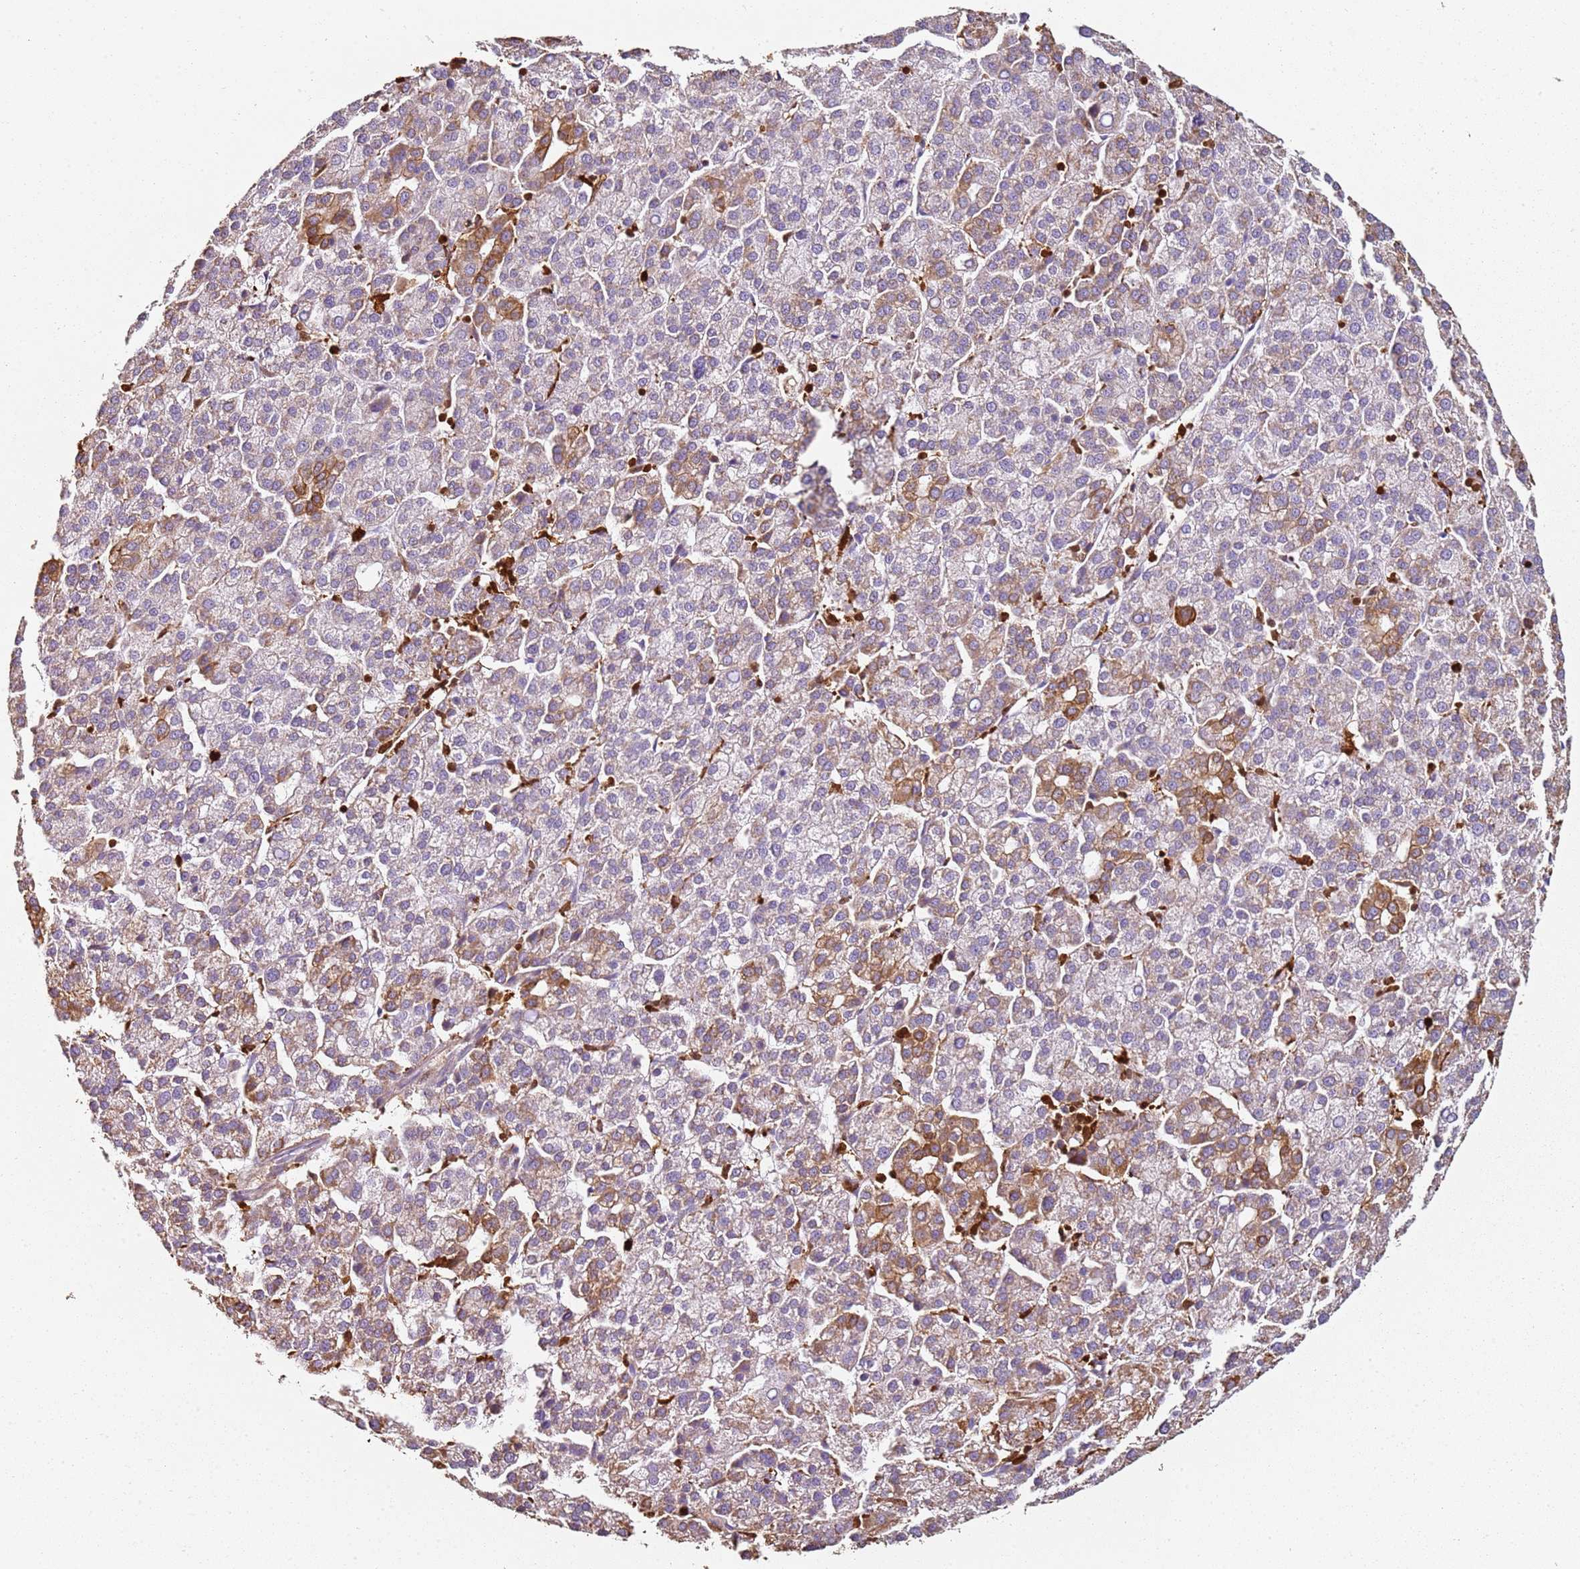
{"staining": {"intensity": "moderate", "quantity": "<25%", "location": "cytoplasmic/membranous"}, "tissue": "liver cancer", "cell_type": "Tumor cells", "image_type": "cancer", "snomed": [{"axis": "morphology", "description": "Carcinoma, Hepatocellular, NOS"}, {"axis": "topography", "description": "Liver"}], "caption": "Immunohistochemistry histopathology image of neoplastic tissue: liver hepatocellular carcinoma stained using immunohistochemistry reveals low levels of moderate protein expression localized specifically in the cytoplasmic/membranous of tumor cells, appearing as a cytoplasmic/membranous brown color.", "gene": "S100A4", "patient": {"sex": "female", "age": 58}}